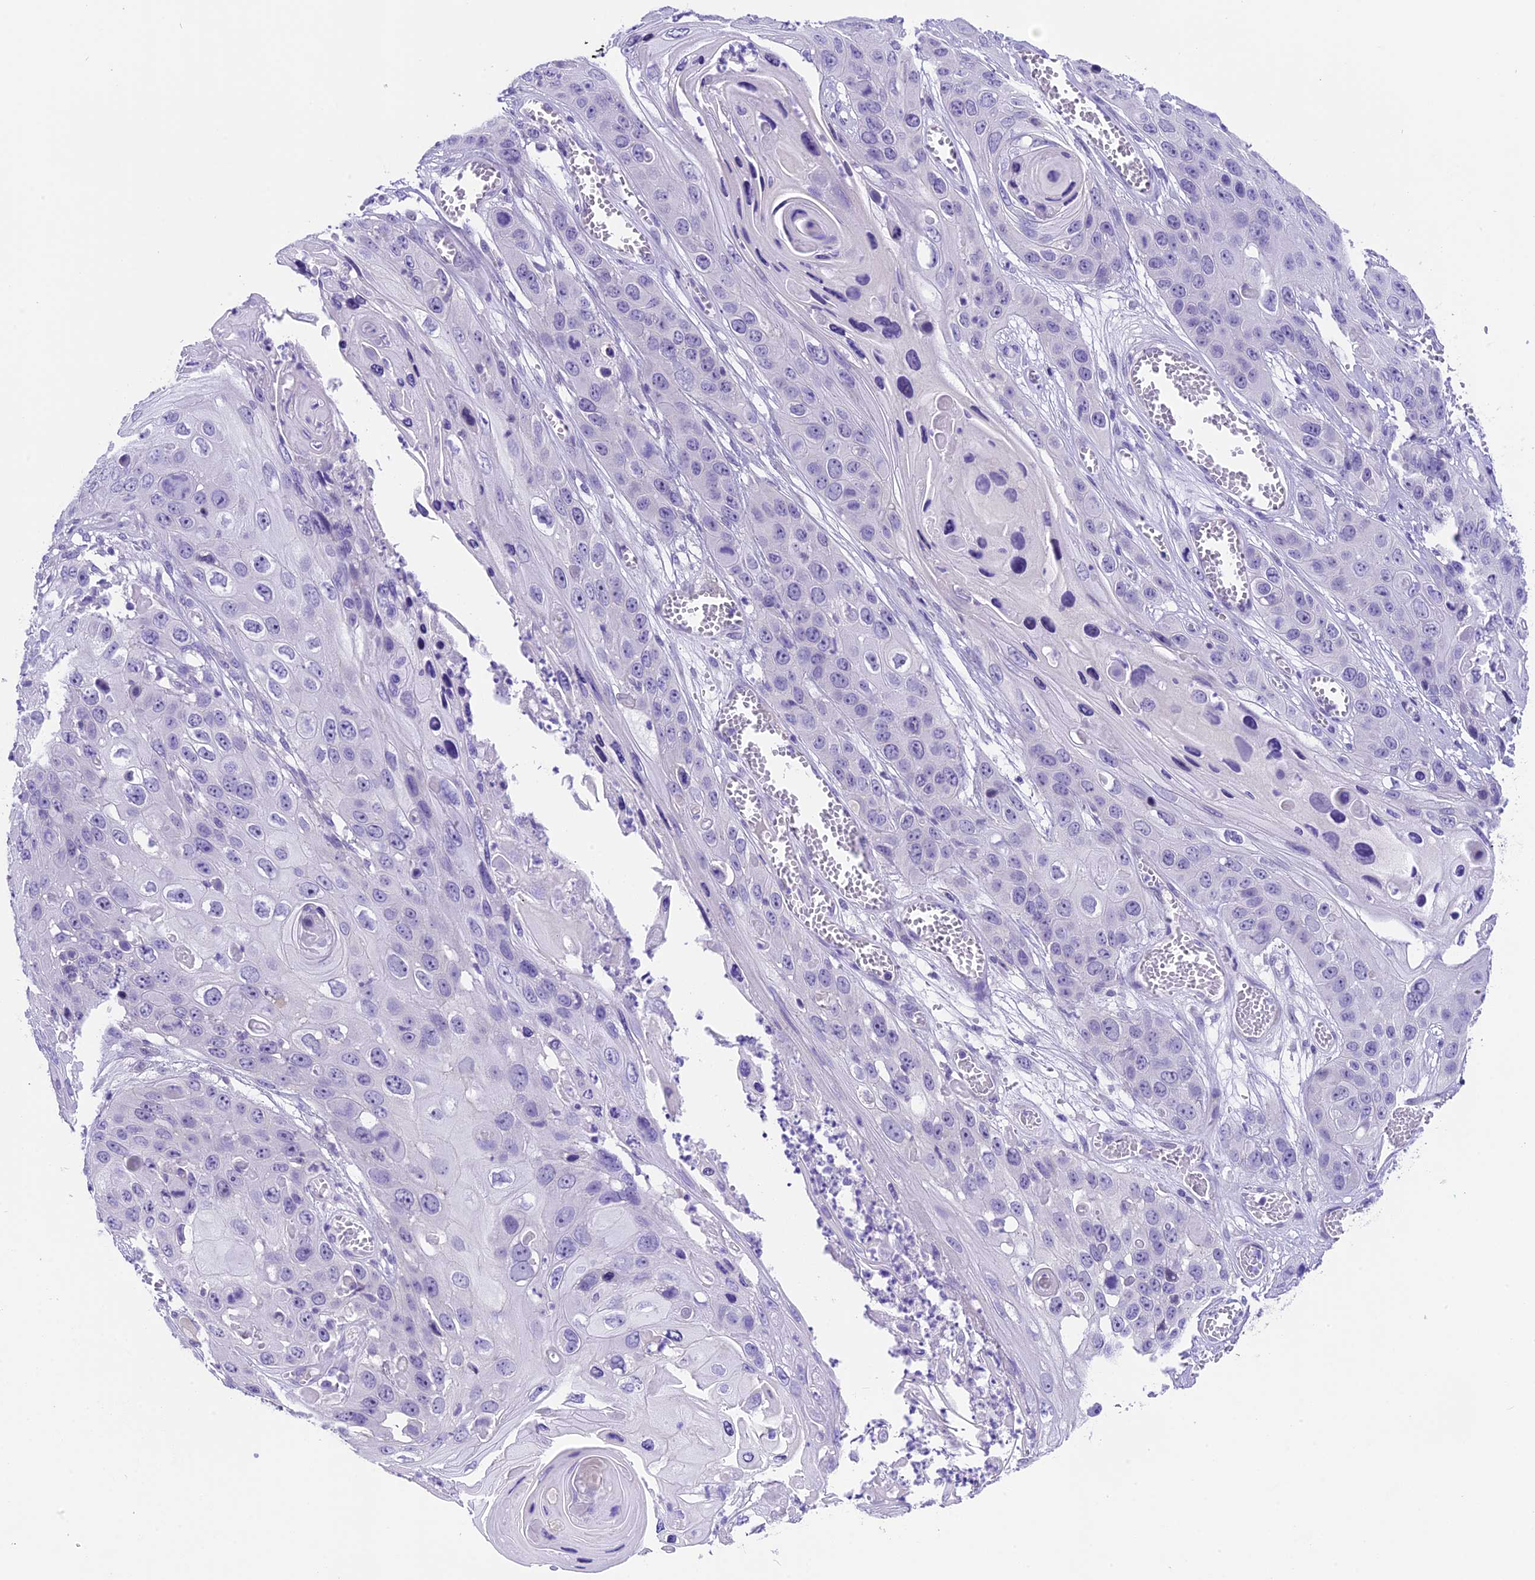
{"staining": {"intensity": "negative", "quantity": "none", "location": "none"}, "tissue": "skin cancer", "cell_type": "Tumor cells", "image_type": "cancer", "snomed": [{"axis": "morphology", "description": "Squamous cell carcinoma, NOS"}, {"axis": "topography", "description": "Skin"}], "caption": "Human skin squamous cell carcinoma stained for a protein using IHC displays no positivity in tumor cells.", "gene": "PRR15", "patient": {"sex": "male", "age": 55}}